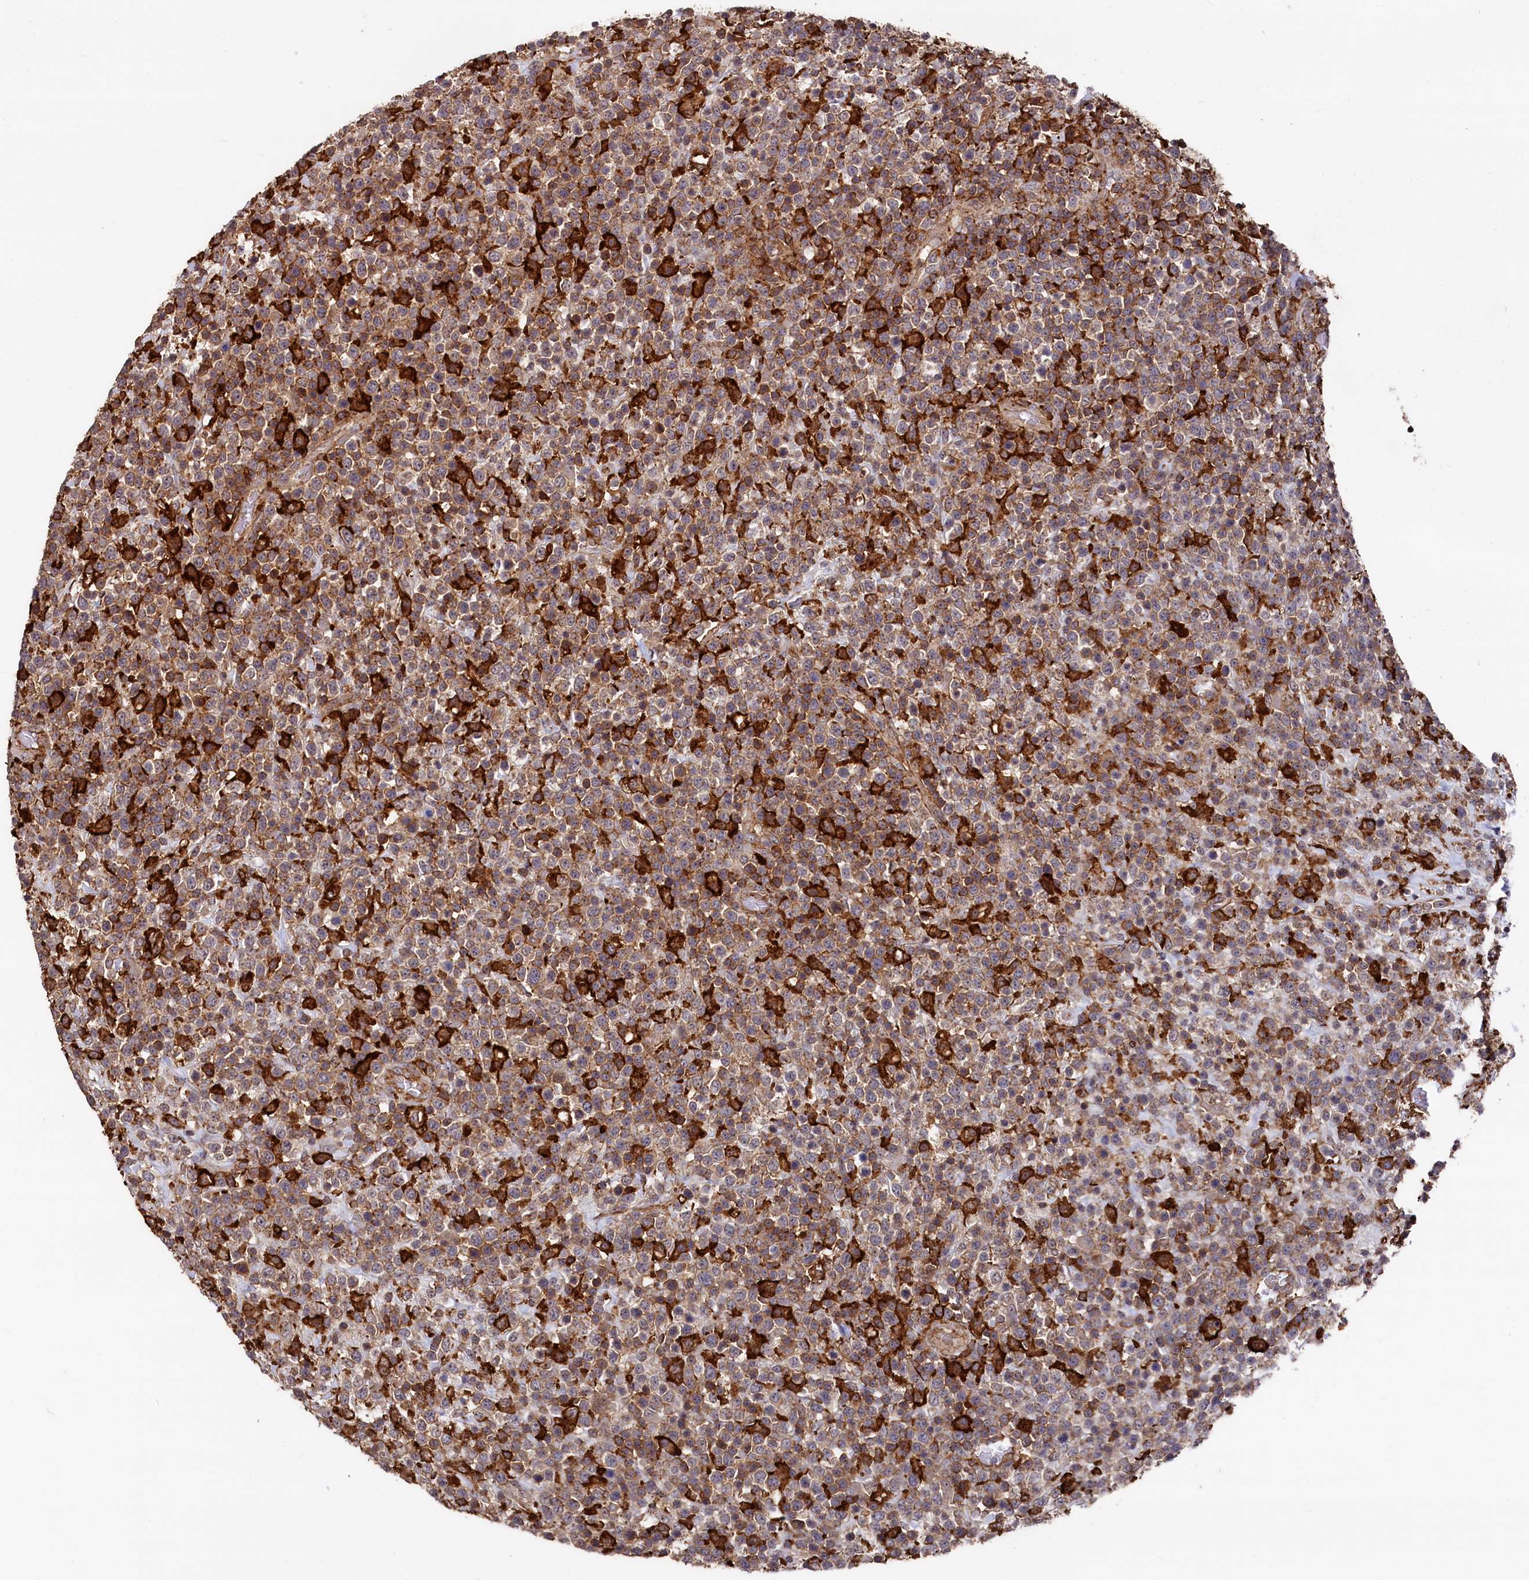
{"staining": {"intensity": "moderate", "quantity": ">75%", "location": "cytoplasmic/membranous"}, "tissue": "lymphoma", "cell_type": "Tumor cells", "image_type": "cancer", "snomed": [{"axis": "morphology", "description": "Malignant lymphoma, non-Hodgkin's type, High grade"}, {"axis": "topography", "description": "Colon"}], "caption": "This is a micrograph of immunohistochemistry (IHC) staining of malignant lymphoma, non-Hodgkin's type (high-grade), which shows moderate staining in the cytoplasmic/membranous of tumor cells.", "gene": "PLEKHO2", "patient": {"sex": "female", "age": 53}}